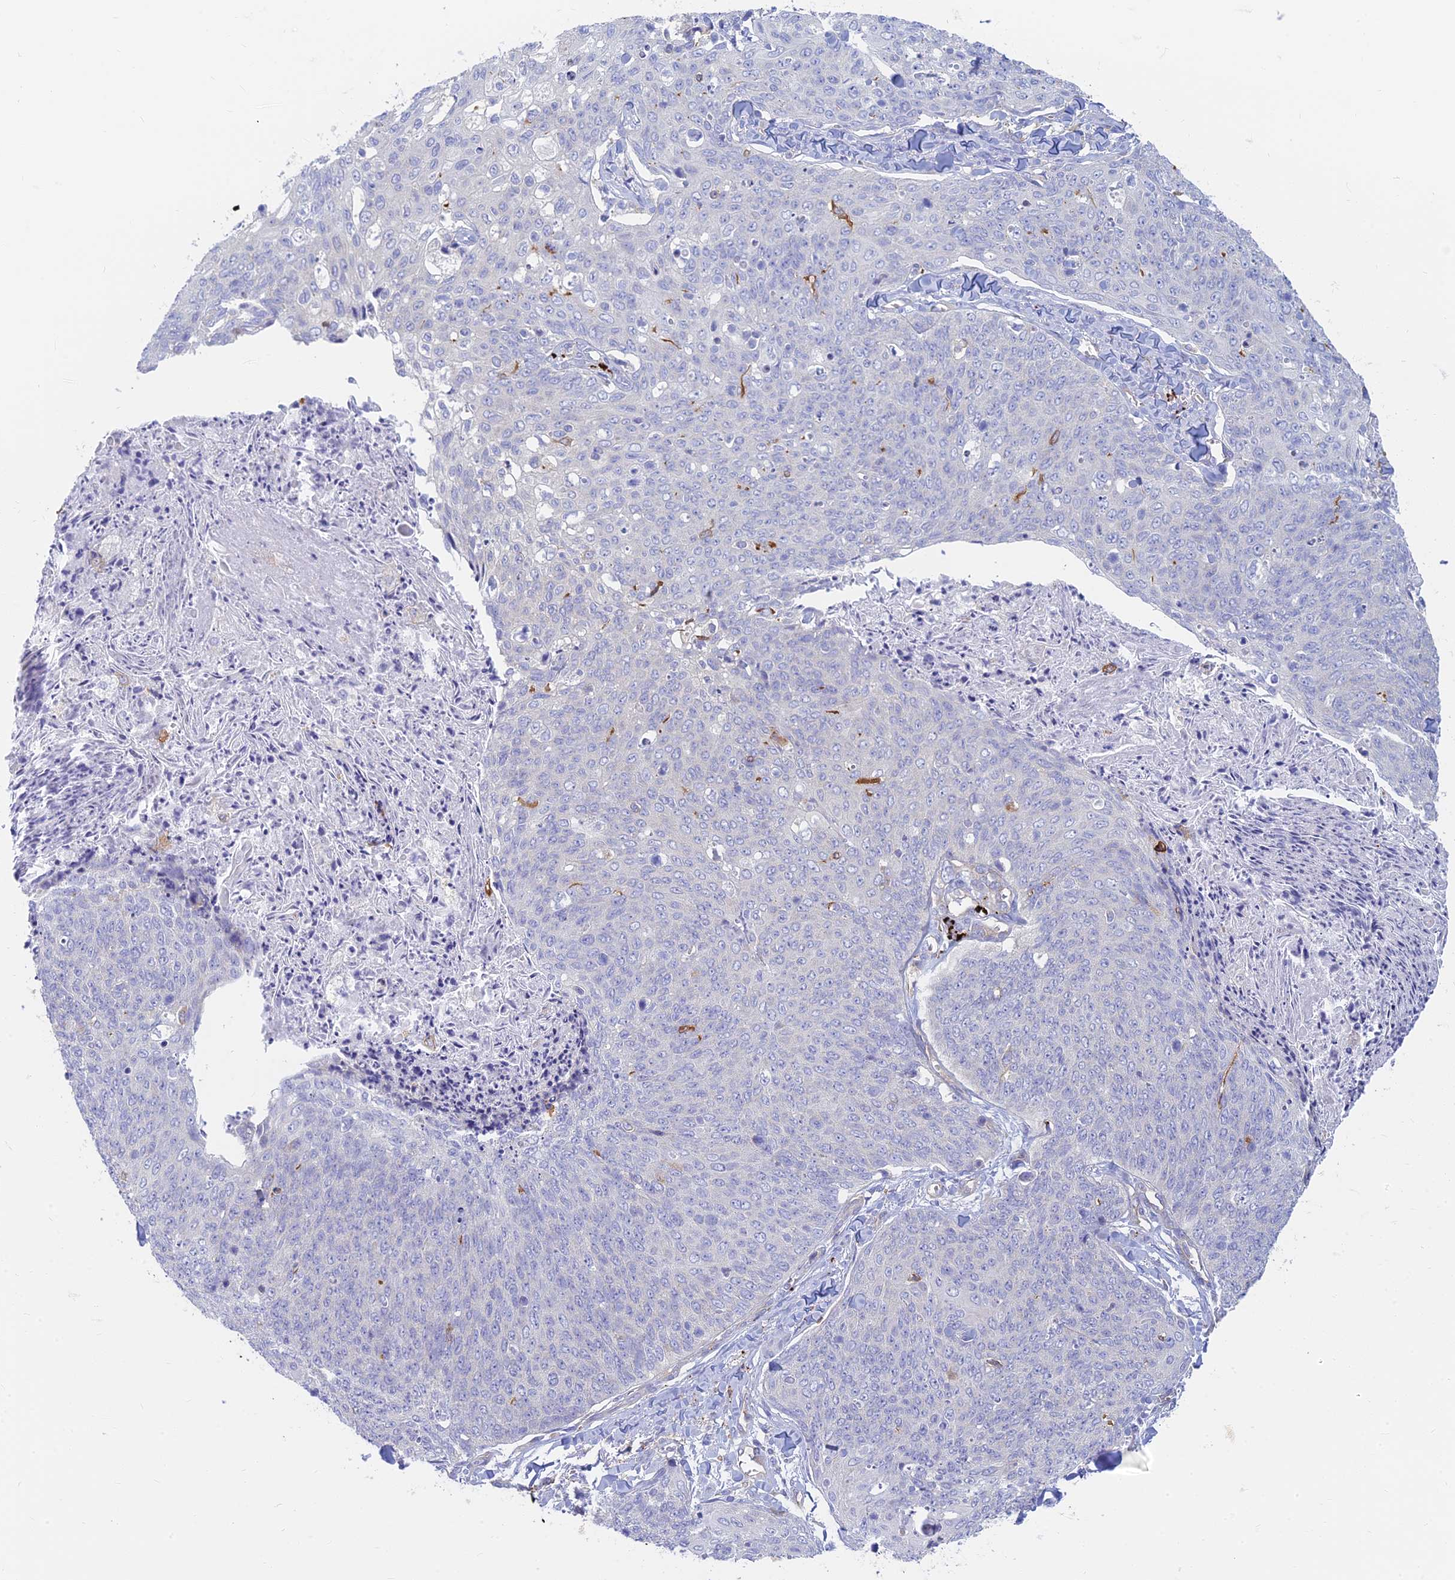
{"staining": {"intensity": "negative", "quantity": "none", "location": "none"}, "tissue": "skin cancer", "cell_type": "Tumor cells", "image_type": "cancer", "snomed": [{"axis": "morphology", "description": "Squamous cell carcinoma, NOS"}, {"axis": "topography", "description": "Skin"}, {"axis": "topography", "description": "Vulva"}], "caption": "Tumor cells show no significant positivity in skin cancer (squamous cell carcinoma).", "gene": "STRN4", "patient": {"sex": "female", "age": 85}}